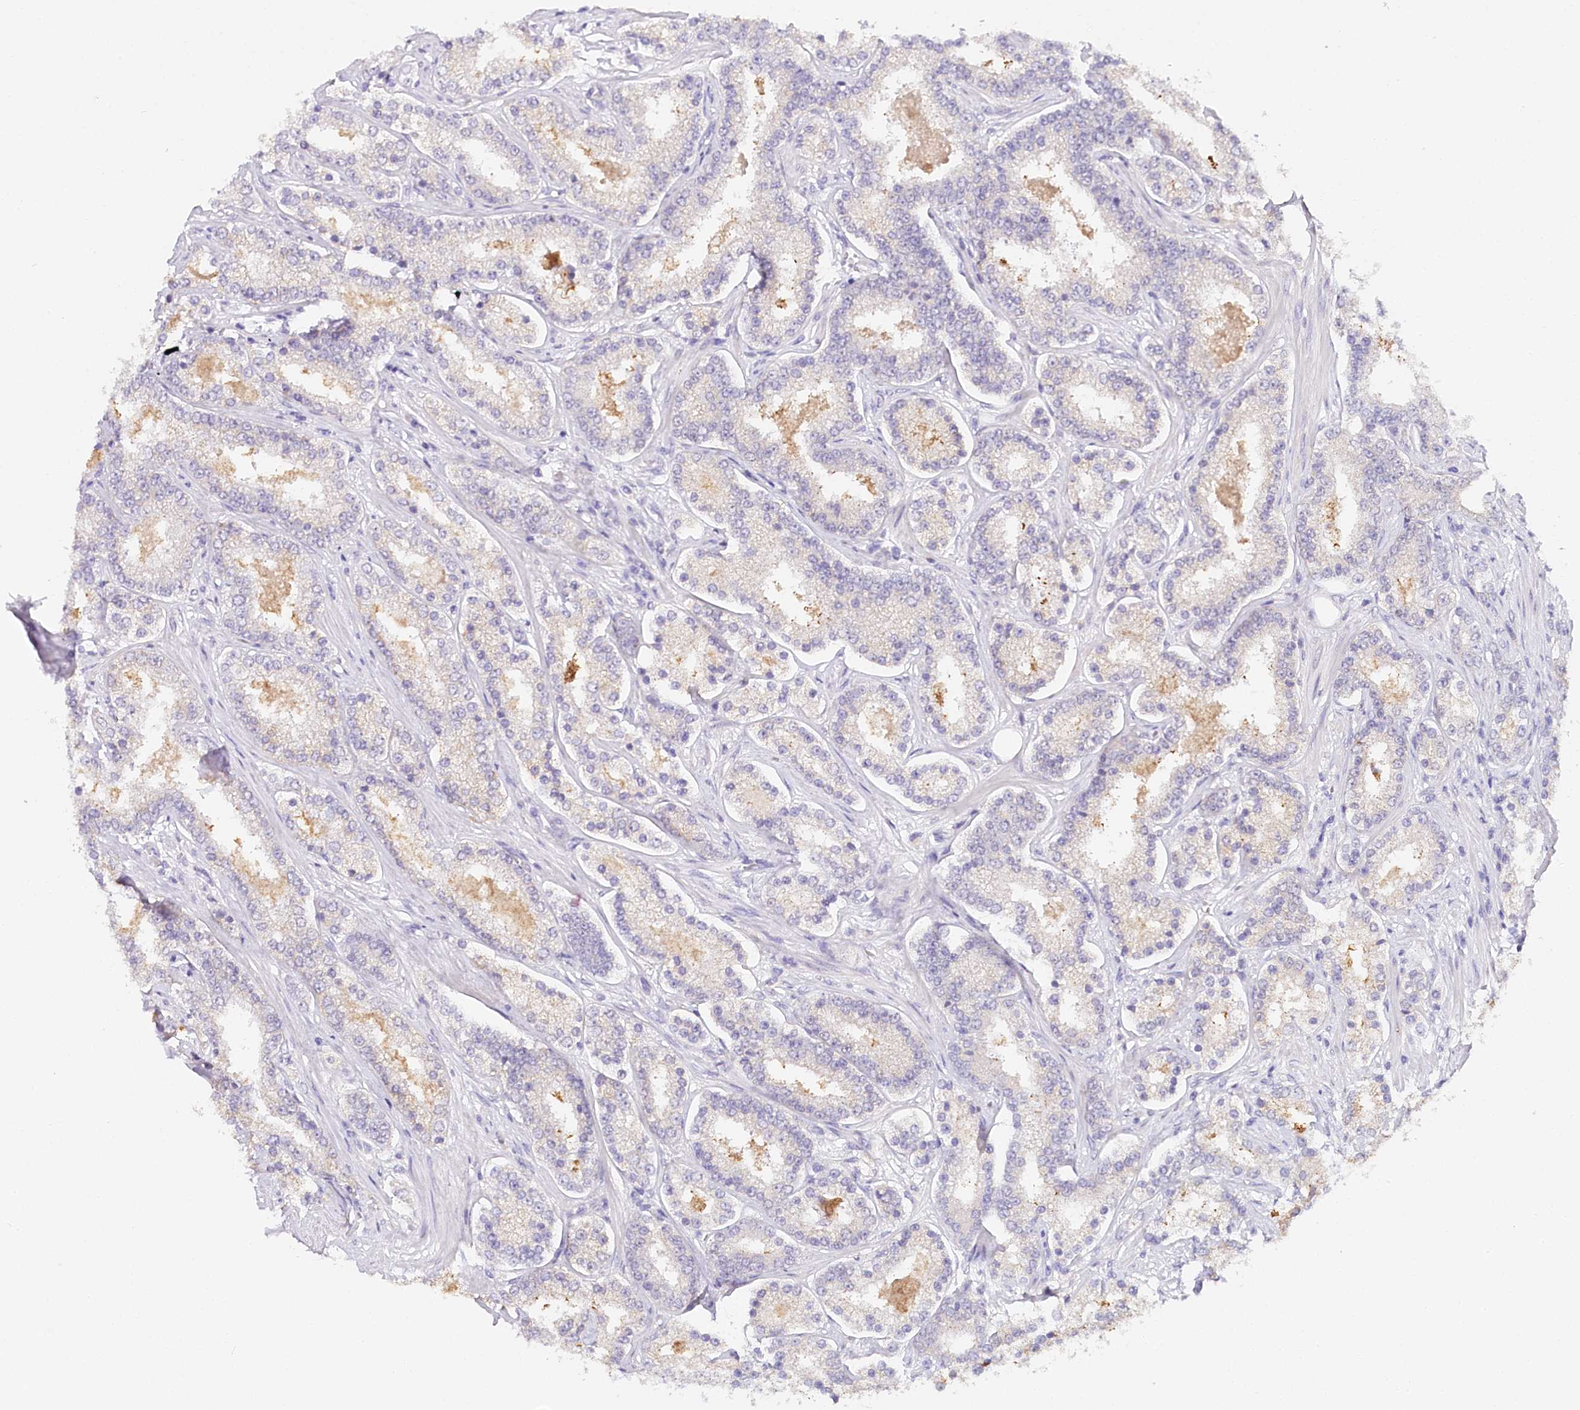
{"staining": {"intensity": "negative", "quantity": "none", "location": "none"}, "tissue": "prostate cancer", "cell_type": "Tumor cells", "image_type": "cancer", "snomed": [{"axis": "morphology", "description": "Normal tissue, NOS"}, {"axis": "morphology", "description": "Adenocarcinoma, High grade"}, {"axis": "topography", "description": "Prostate"}], "caption": "A high-resolution image shows IHC staining of prostate cancer (high-grade adenocarcinoma), which reveals no significant expression in tumor cells.", "gene": "TP53", "patient": {"sex": "male", "age": 83}}